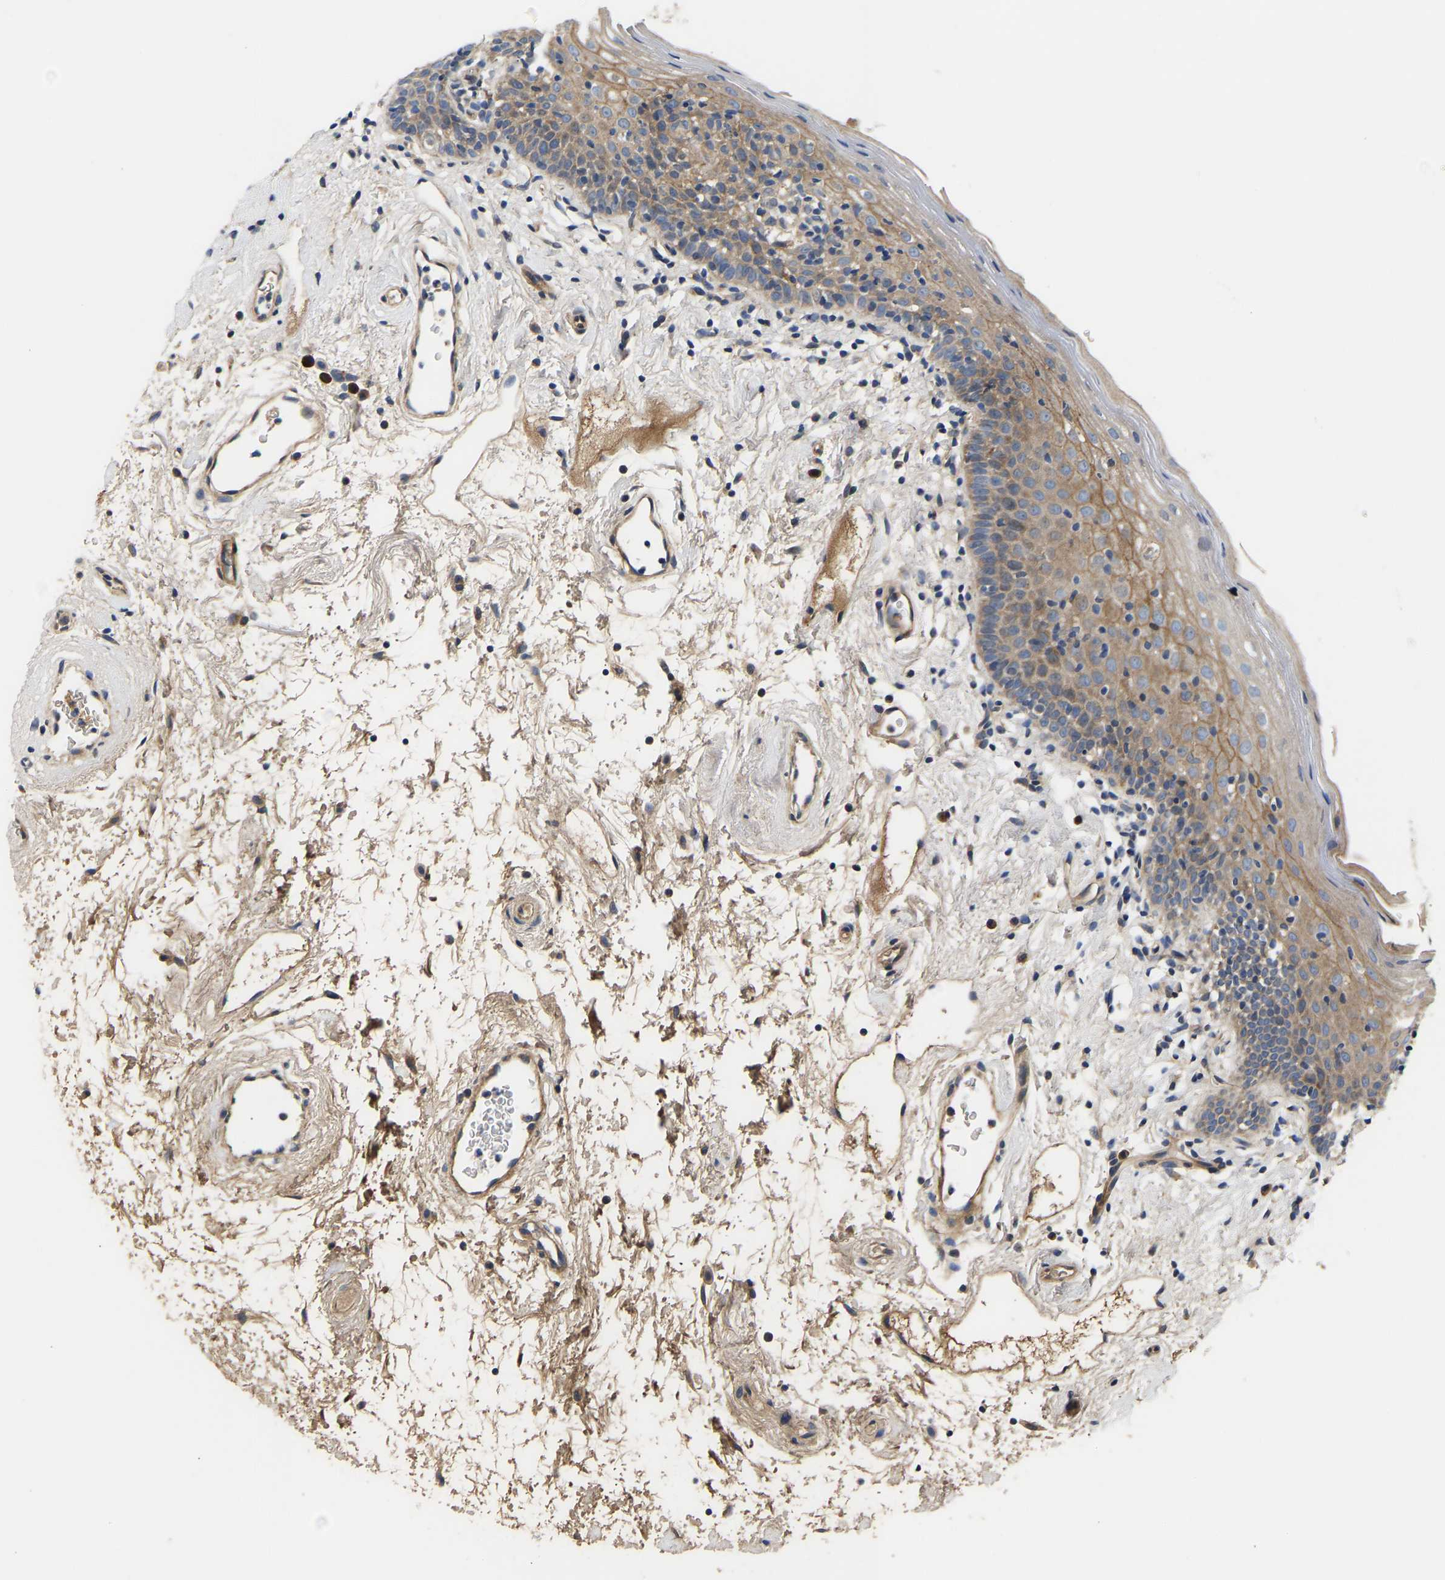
{"staining": {"intensity": "moderate", "quantity": "25%-75%", "location": "cytoplasmic/membranous"}, "tissue": "oral mucosa", "cell_type": "Squamous epithelial cells", "image_type": "normal", "snomed": [{"axis": "morphology", "description": "Normal tissue, NOS"}, {"axis": "topography", "description": "Oral tissue"}], "caption": "Protein analysis of normal oral mucosa exhibits moderate cytoplasmic/membranous staining in about 25%-75% of squamous epithelial cells.", "gene": "AIMP2", "patient": {"sex": "male", "age": 66}}